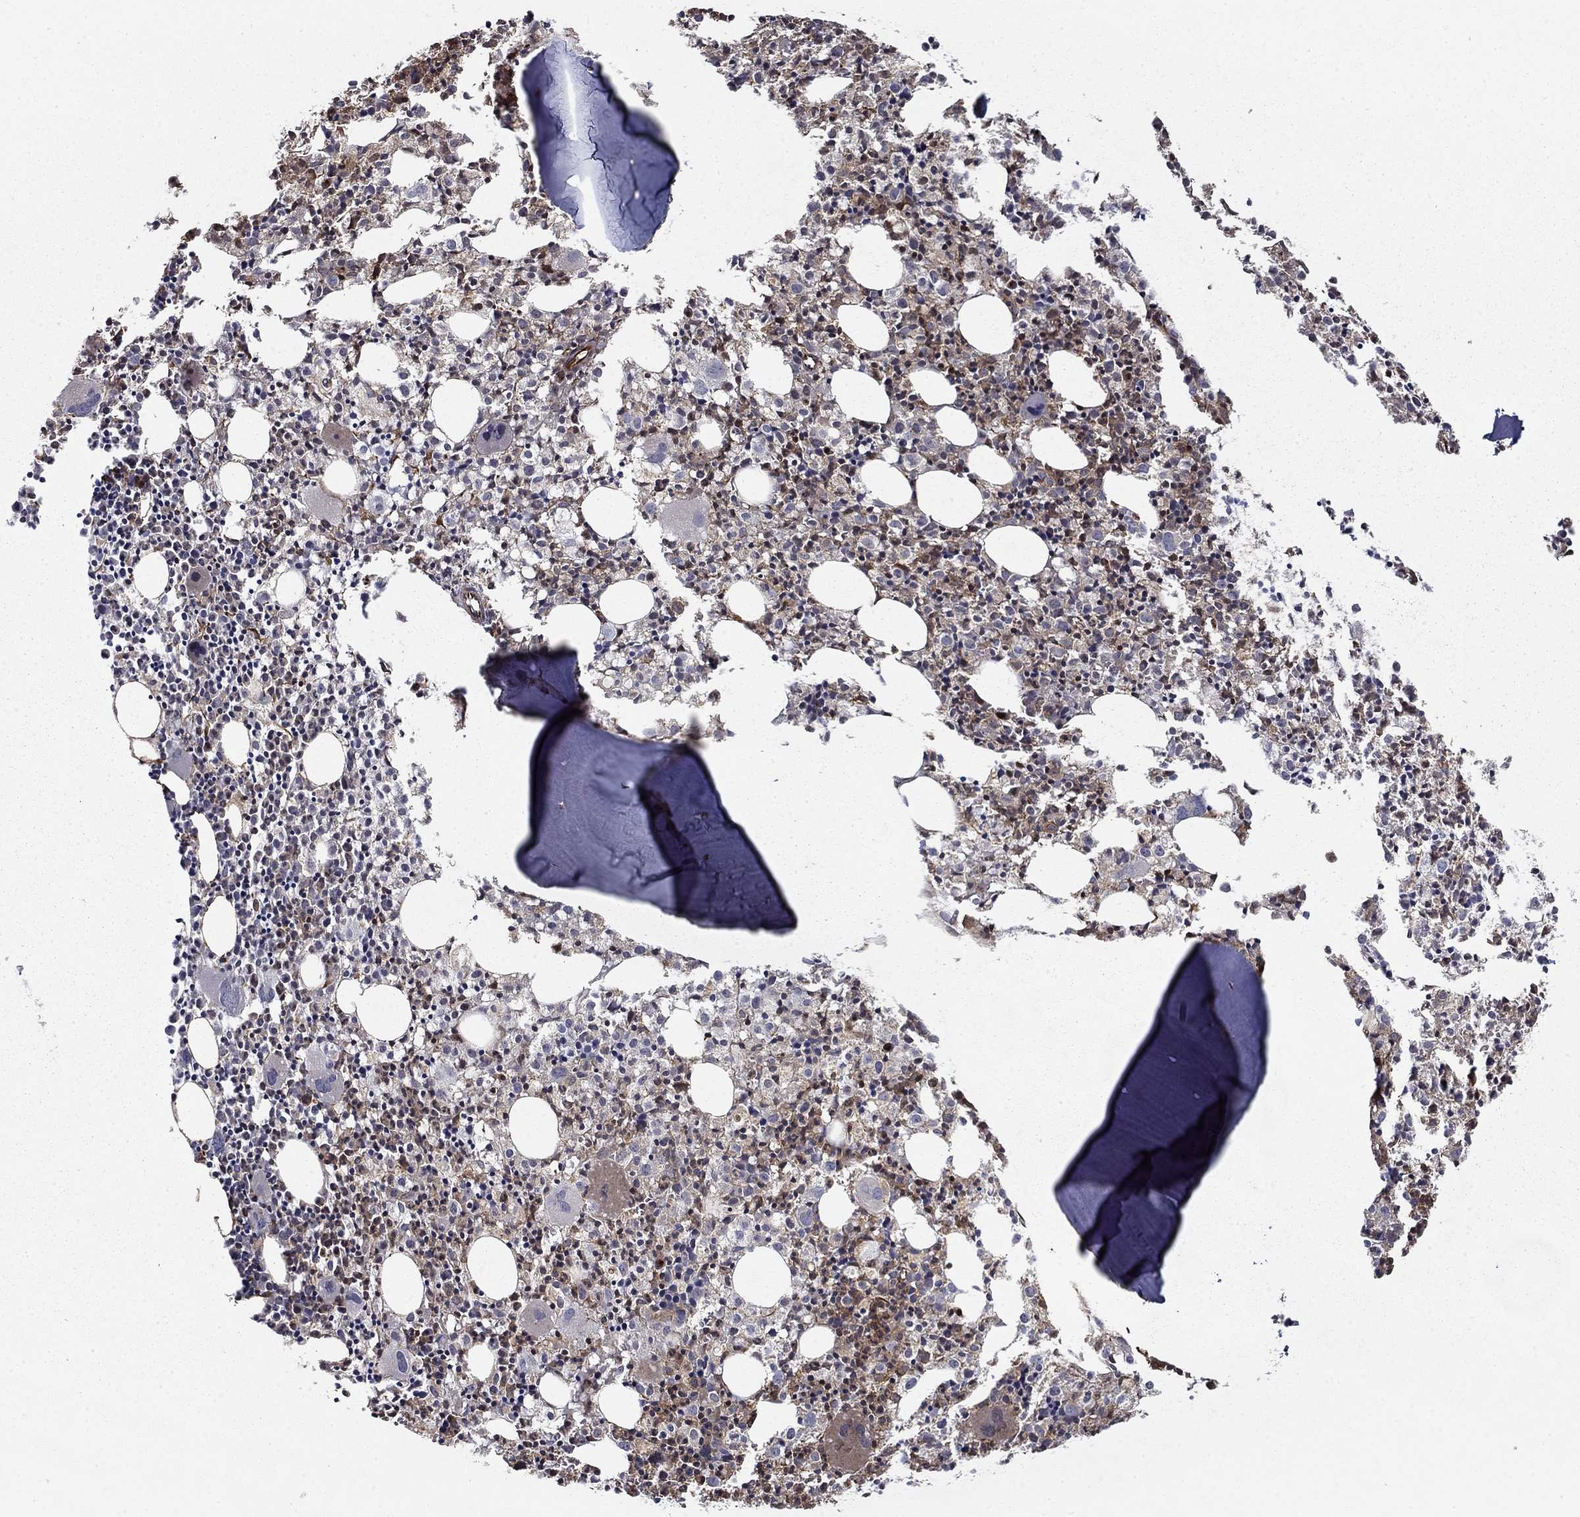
{"staining": {"intensity": "moderate", "quantity": ">75%", "location": "cytoplasmic/membranous"}, "tissue": "bone marrow", "cell_type": "Hematopoietic cells", "image_type": "normal", "snomed": [{"axis": "morphology", "description": "Normal tissue, NOS"}, {"axis": "morphology", "description": "Inflammation, NOS"}, {"axis": "topography", "description": "Bone marrow"}], "caption": "The photomicrograph demonstrates staining of normal bone marrow, revealing moderate cytoplasmic/membranous protein expression (brown color) within hematopoietic cells. (Stains: DAB in brown, nuclei in blue, Microscopy: brightfield microscopy at high magnification).", "gene": "ADM", "patient": {"sex": "male", "age": 3}}